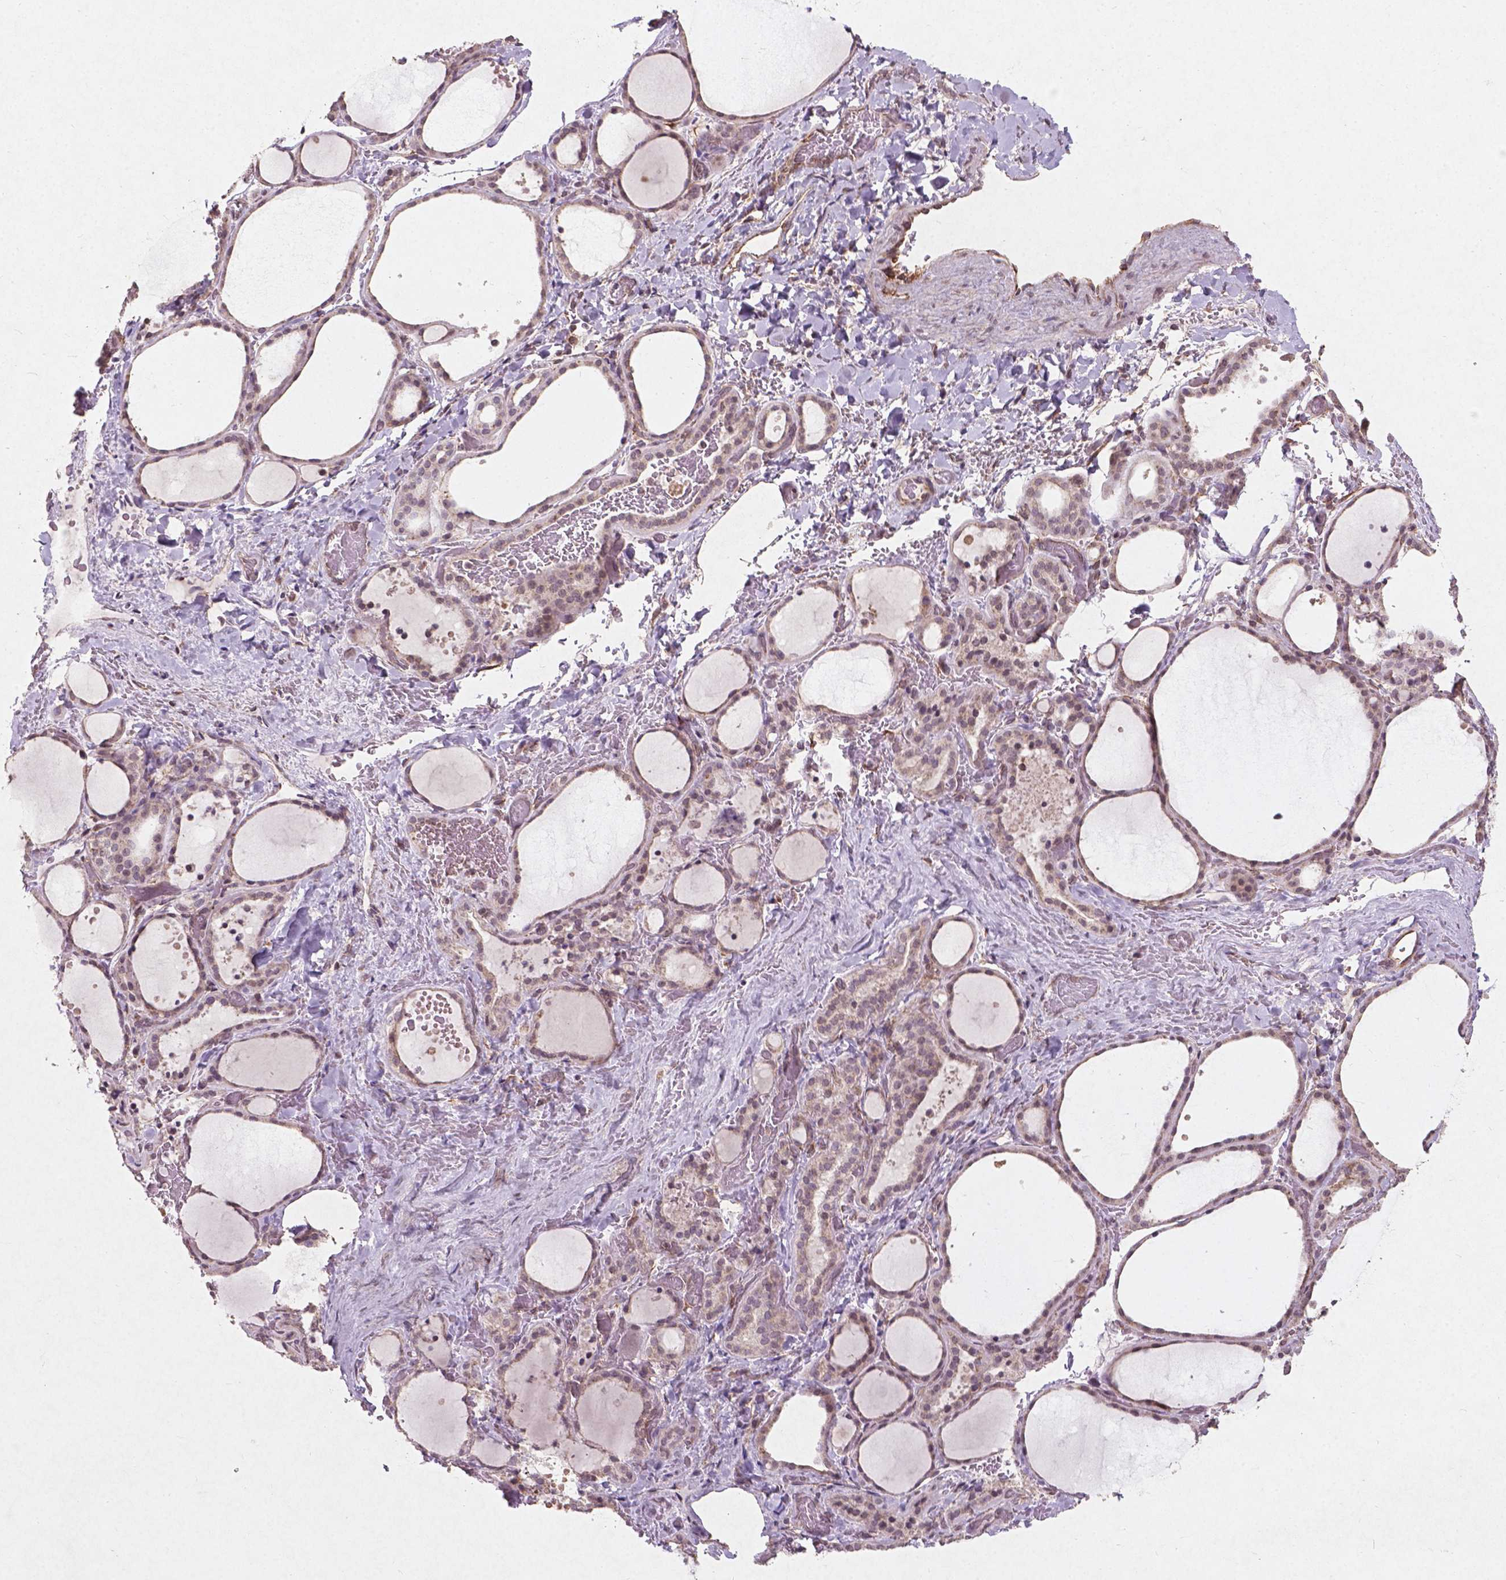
{"staining": {"intensity": "moderate", "quantity": "<25%", "location": "cytoplasmic/membranous"}, "tissue": "thyroid gland", "cell_type": "Glandular cells", "image_type": "normal", "snomed": [{"axis": "morphology", "description": "Normal tissue, NOS"}, {"axis": "topography", "description": "Thyroid gland"}], "caption": "Protein staining displays moderate cytoplasmic/membranous staining in approximately <25% of glandular cells in benign thyroid gland.", "gene": "SMAD2", "patient": {"sex": "female", "age": 36}}